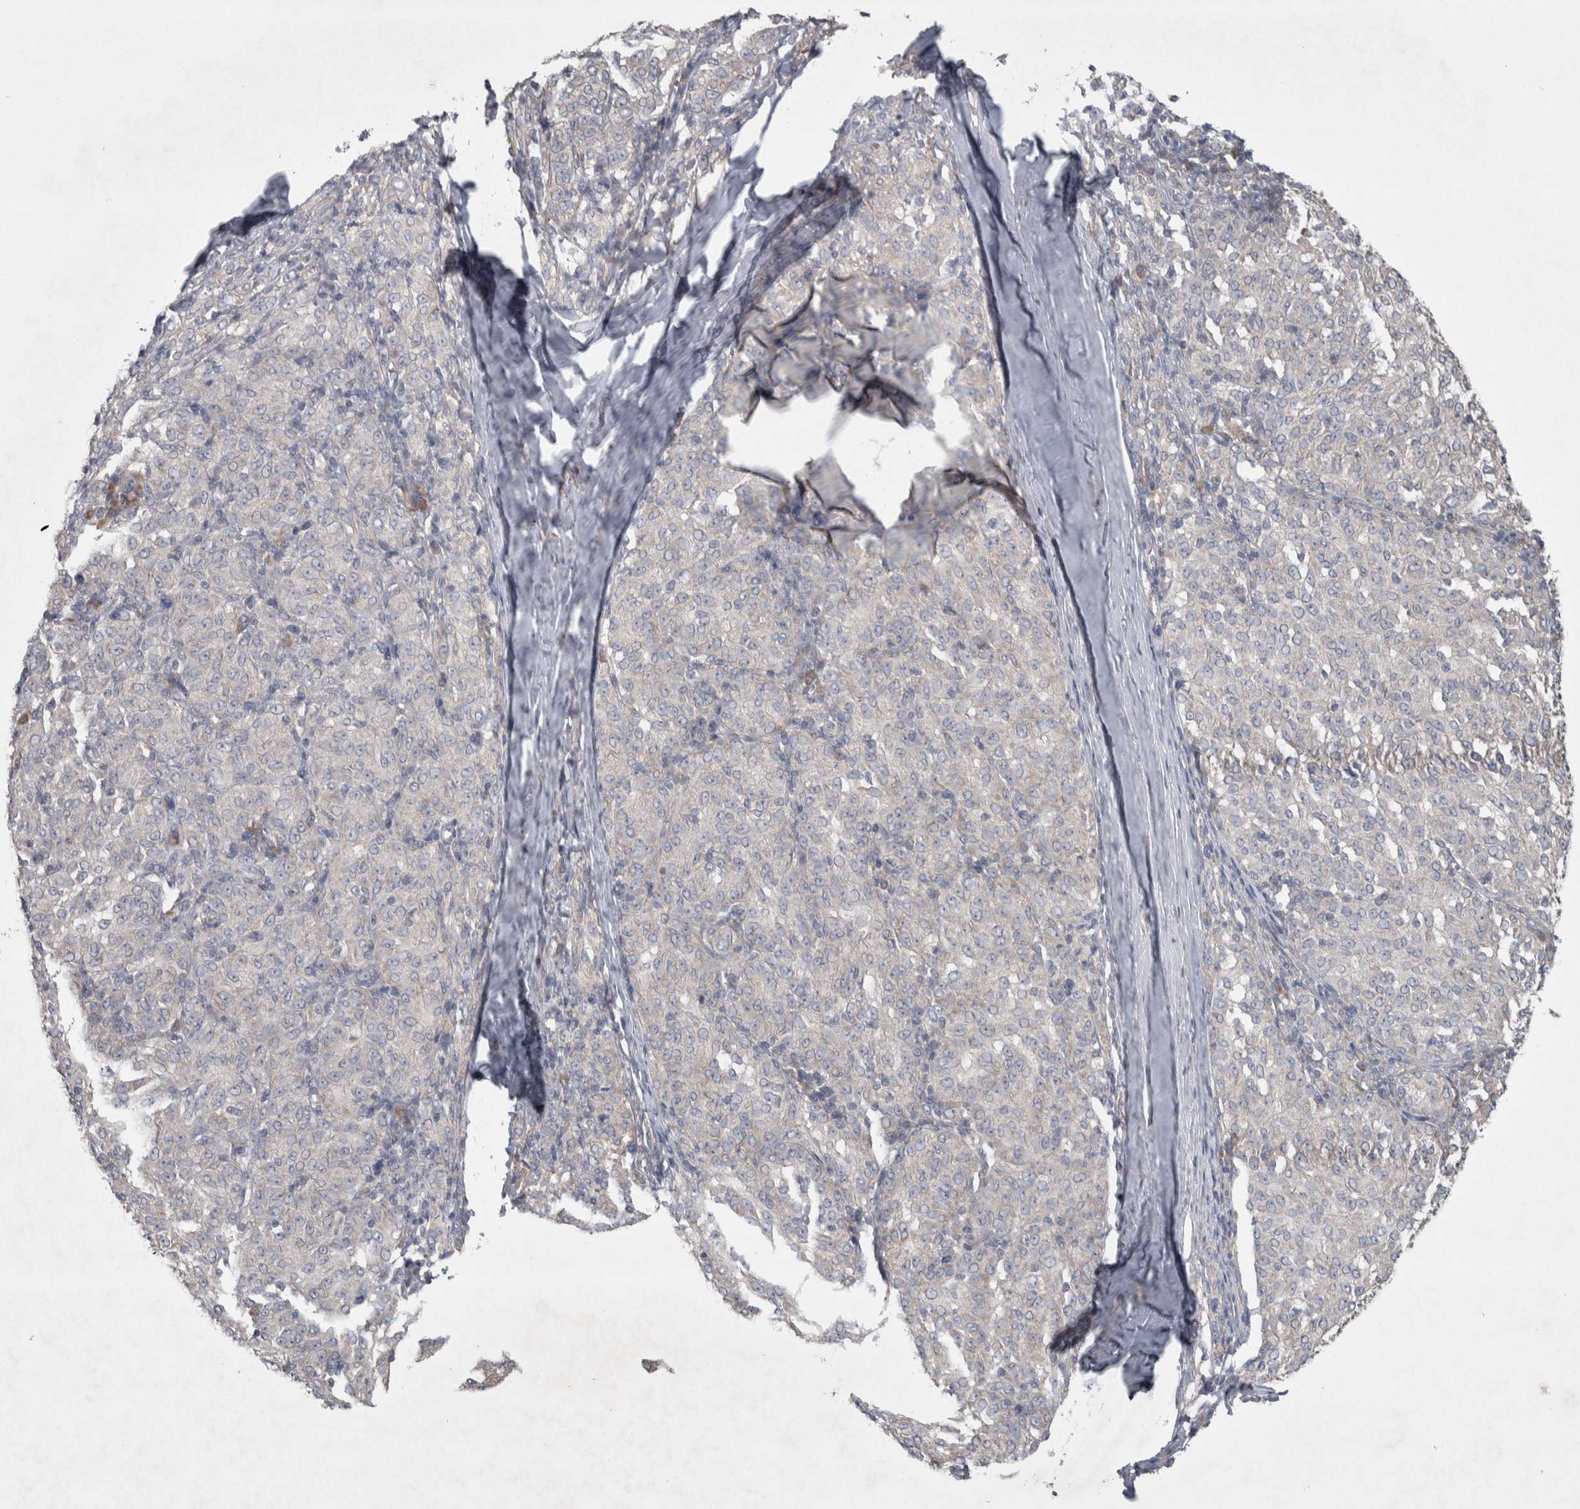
{"staining": {"intensity": "negative", "quantity": "none", "location": "none"}, "tissue": "melanoma", "cell_type": "Tumor cells", "image_type": "cancer", "snomed": [{"axis": "morphology", "description": "Malignant melanoma, NOS"}, {"axis": "topography", "description": "Skin"}], "caption": "This is an IHC image of melanoma. There is no positivity in tumor cells.", "gene": "SRP68", "patient": {"sex": "female", "age": 72}}